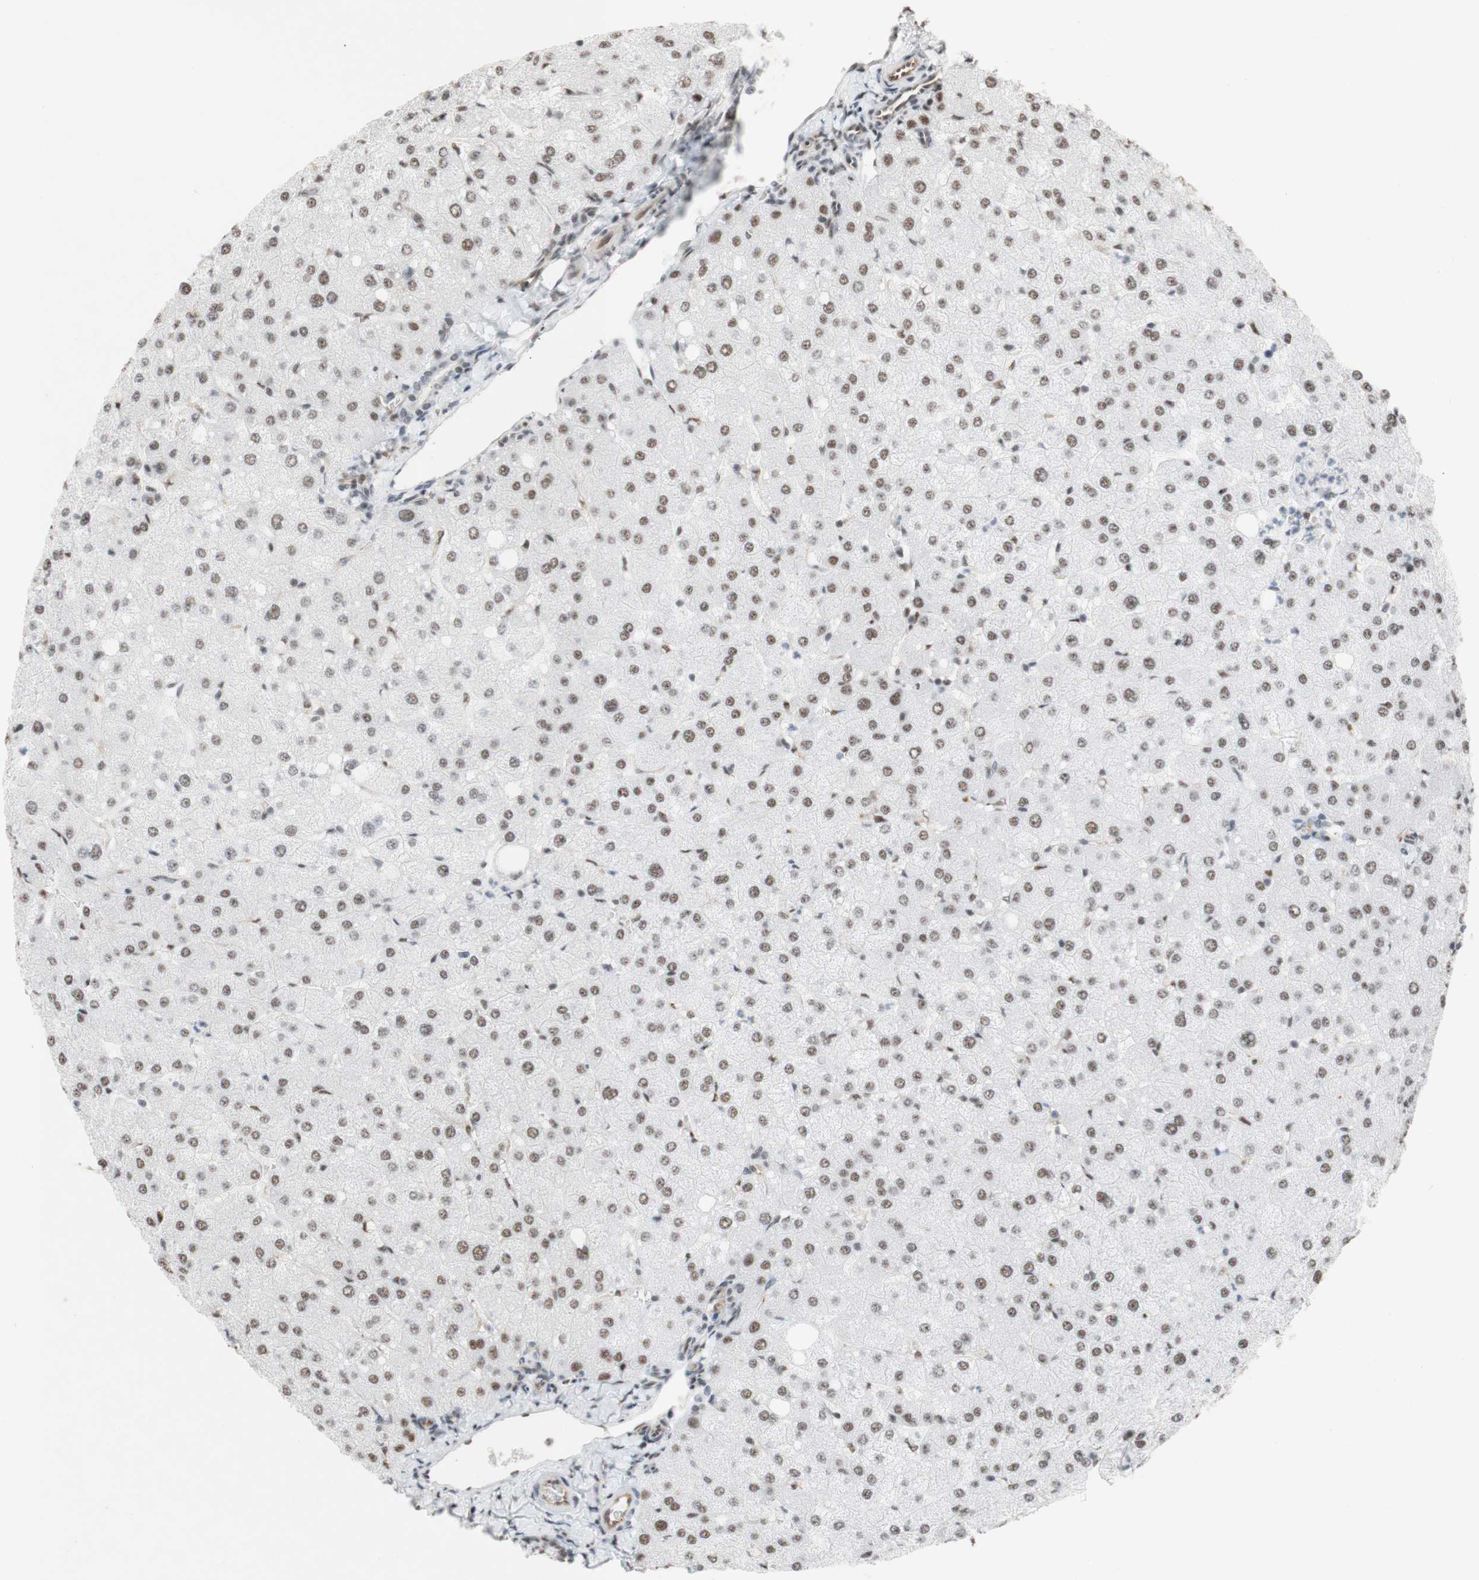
{"staining": {"intensity": "moderate", "quantity": ">75%", "location": "nuclear"}, "tissue": "liver", "cell_type": "Hepatocytes", "image_type": "normal", "snomed": [{"axis": "morphology", "description": "Normal tissue, NOS"}, {"axis": "topography", "description": "Liver"}], "caption": "This is a micrograph of immunohistochemistry (IHC) staining of unremarkable liver, which shows moderate staining in the nuclear of hepatocytes.", "gene": "SAP18", "patient": {"sex": "male", "age": 55}}